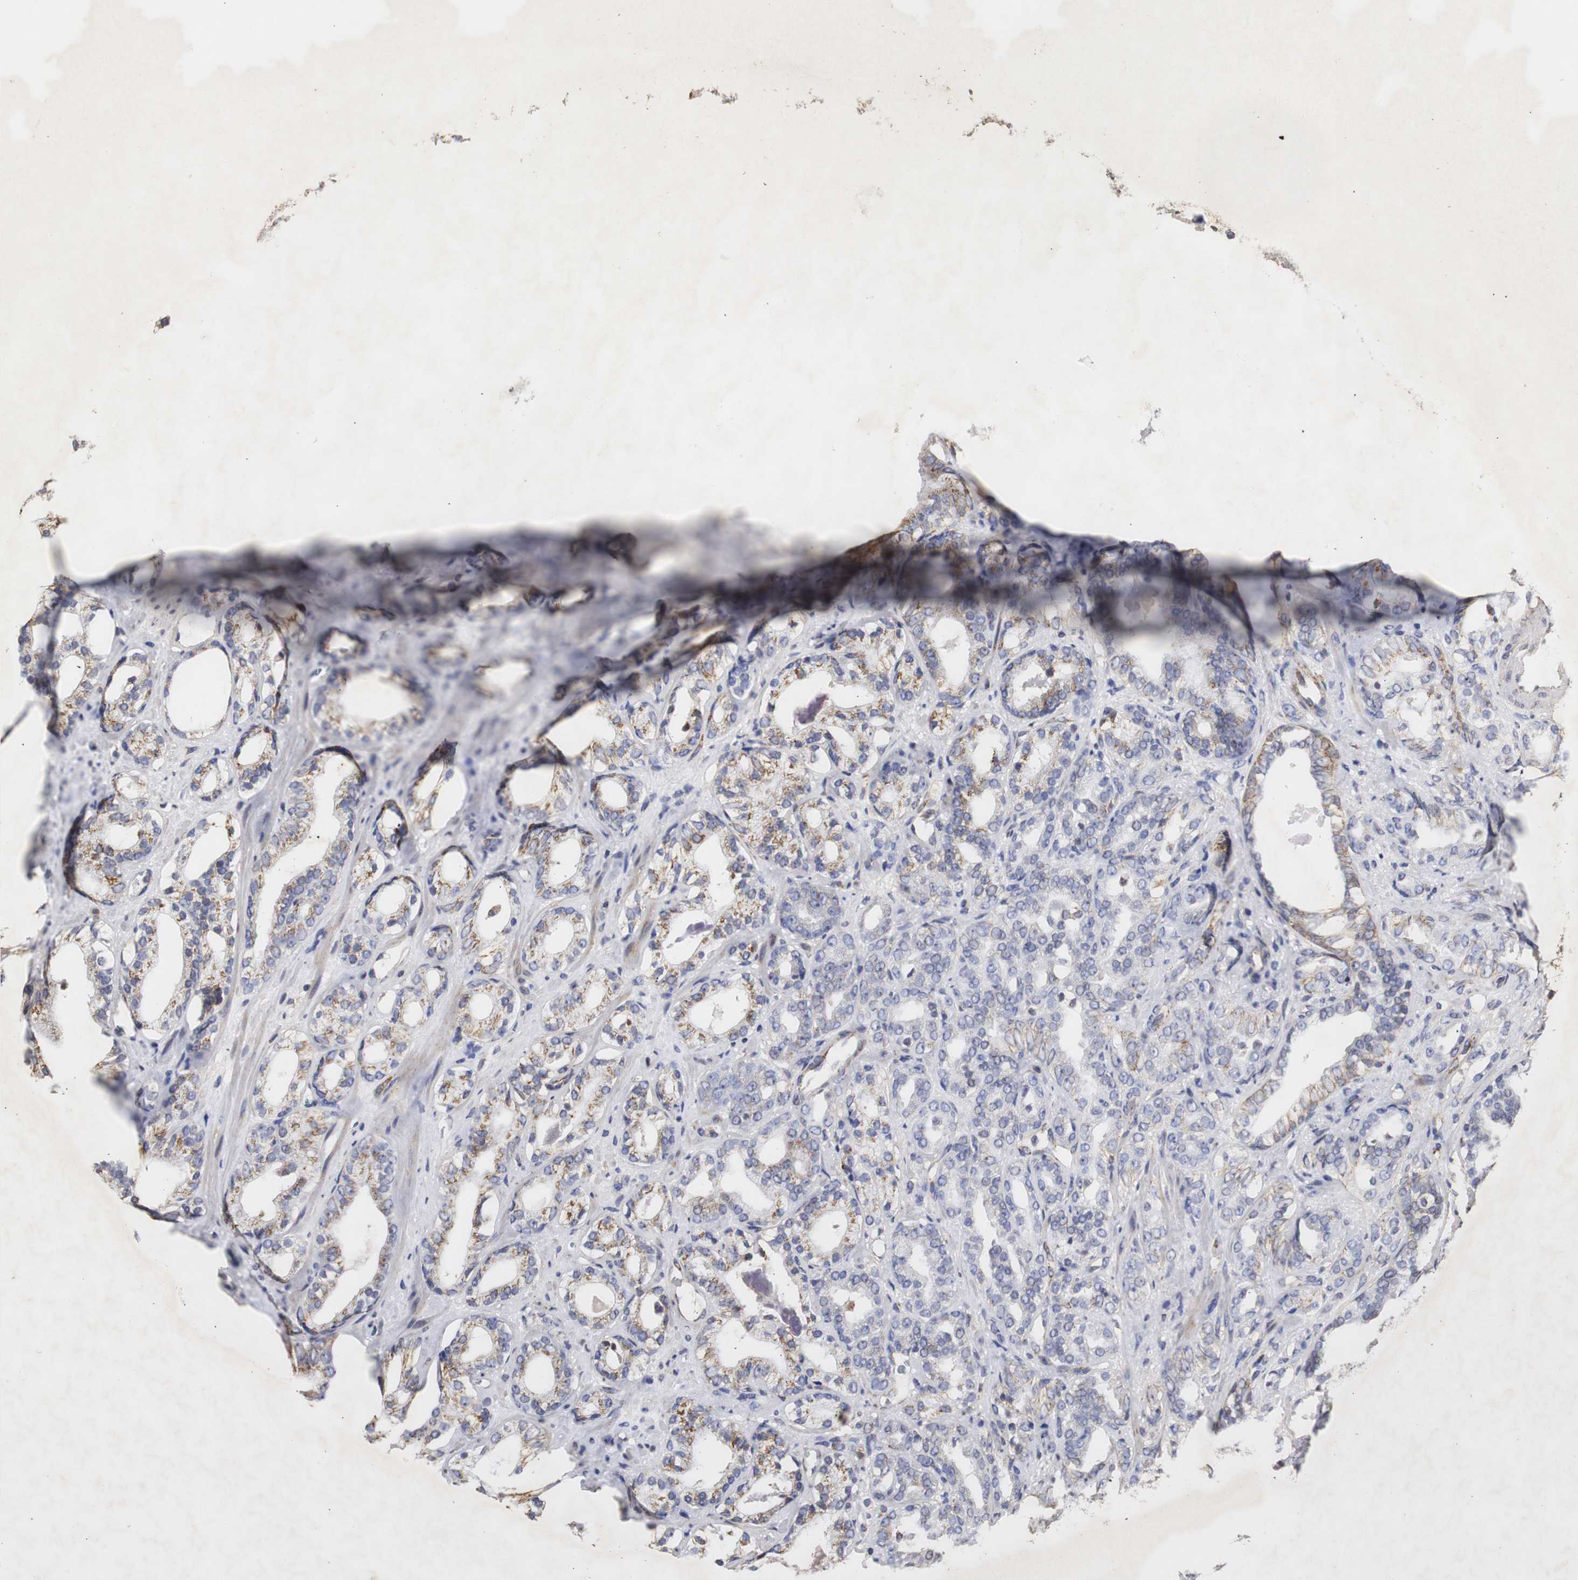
{"staining": {"intensity": "moderate", "quantity": "25%-75%", "location": "cytoplasmic/membranous"}, "tissue": "prostate cancer", "cell_type": "Tumor cells", "image_type": "cancer", "snomed": [{"axis": "morphology", "description": "Adenocarcinoma, Low grade"}, {"axis": "topography", "description": "Prostate"}], "caption": "Immunohistochemical staining of adenocarcinoma (low-grade) (prostate) demonstrates moderate cytoplasmic/membranous protein positivity in about 25%-75% of tumor cells.", "gene": "HSD17B10", "patient": {"sex": "male", "age": 63}}